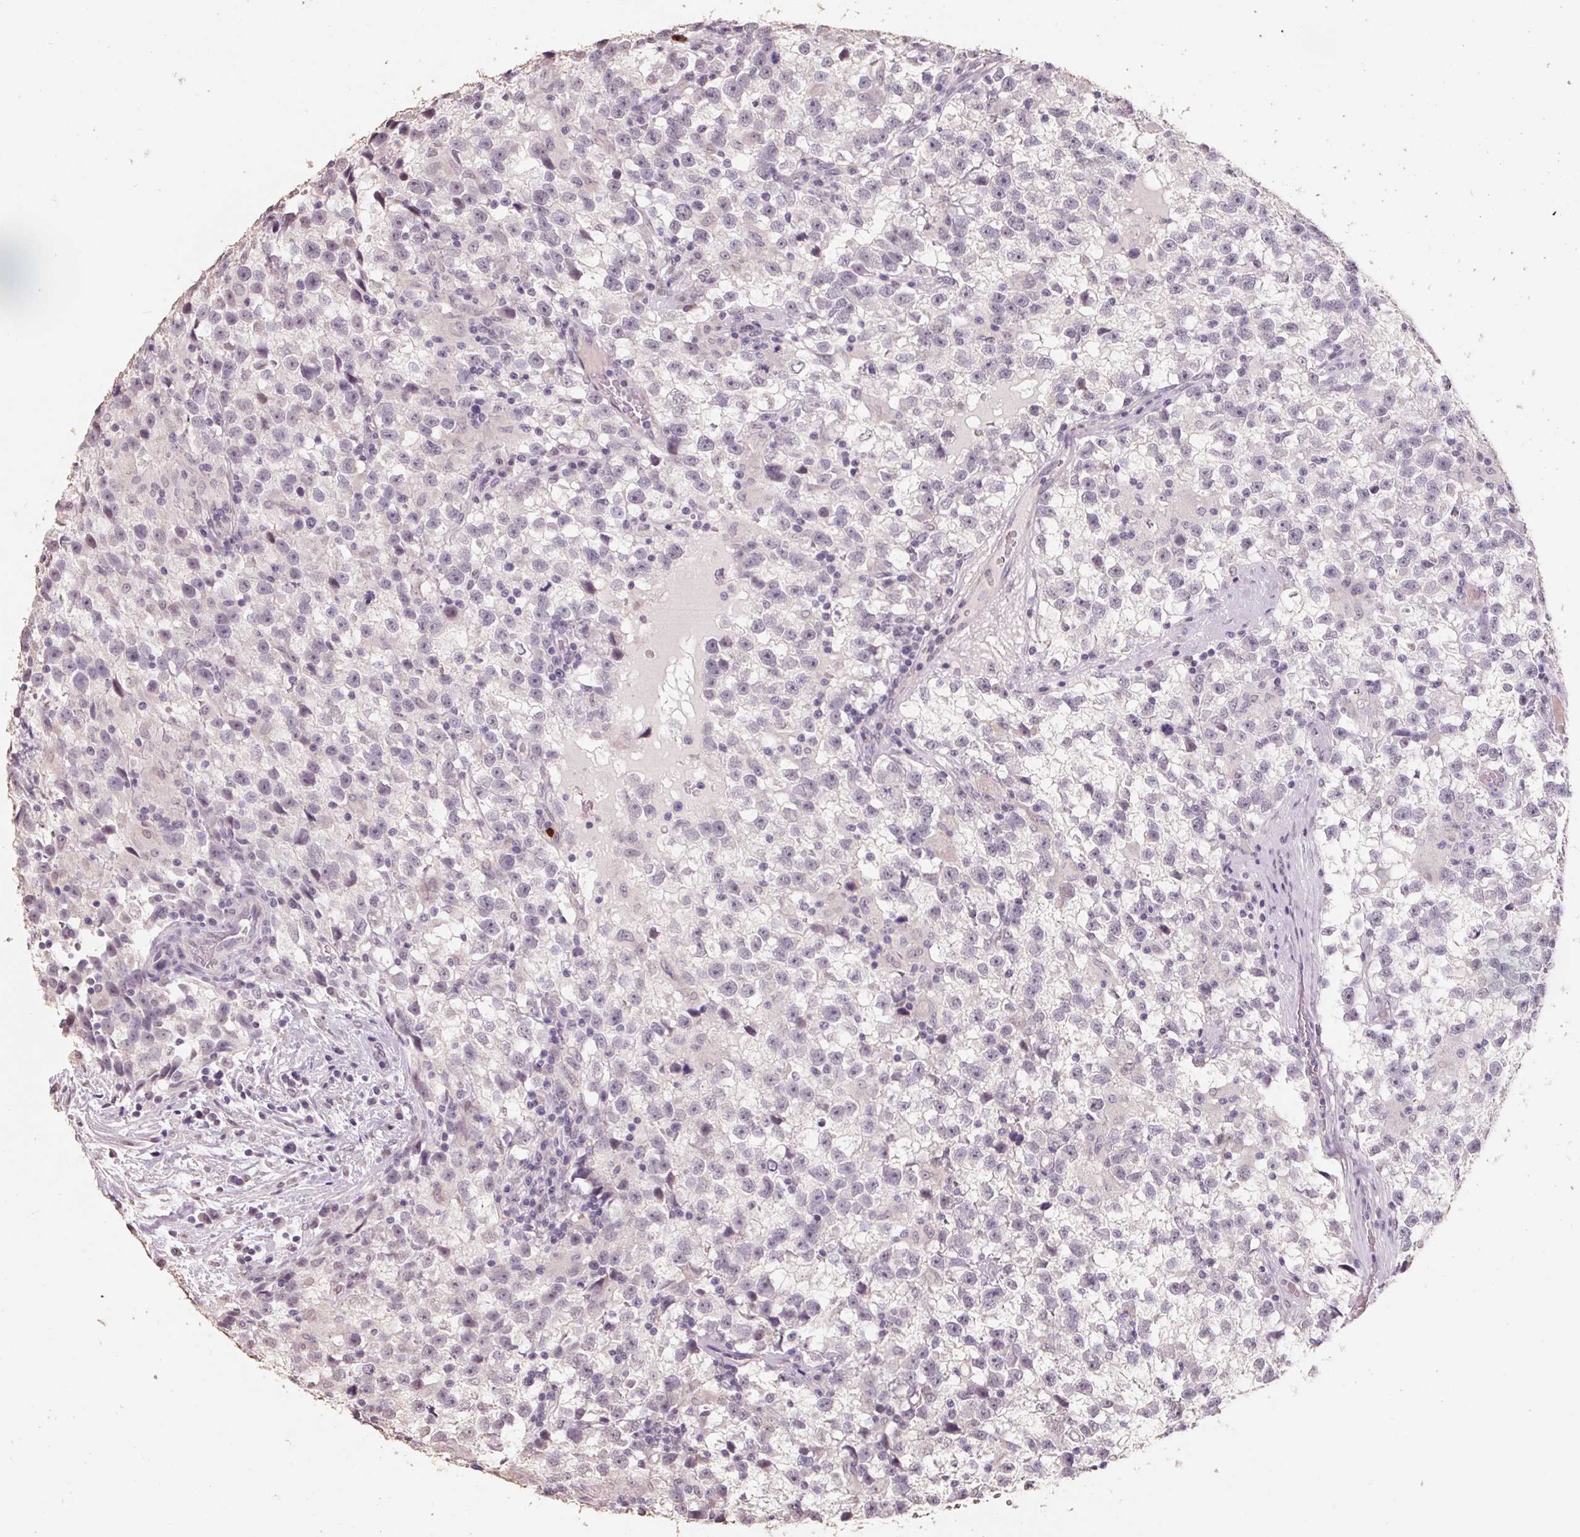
{"staining": {"intensity": "negative", "quantity": "none", "location": "none"}, "tissue": "testis cancer", "cell_type": "Tumor cells", "image_type": "cancer", "snomed": [{"axis": "morphology", "description": "Seminoma, NOS"}, {"axis": "topography", "description": "Testis"}], "caption": "Seminoma (testis) was stained to show a protein in brown. There is no significant staining in tumor cells.", "gene": "FTCD", "patient": {"sex": "male", "age": 31}}